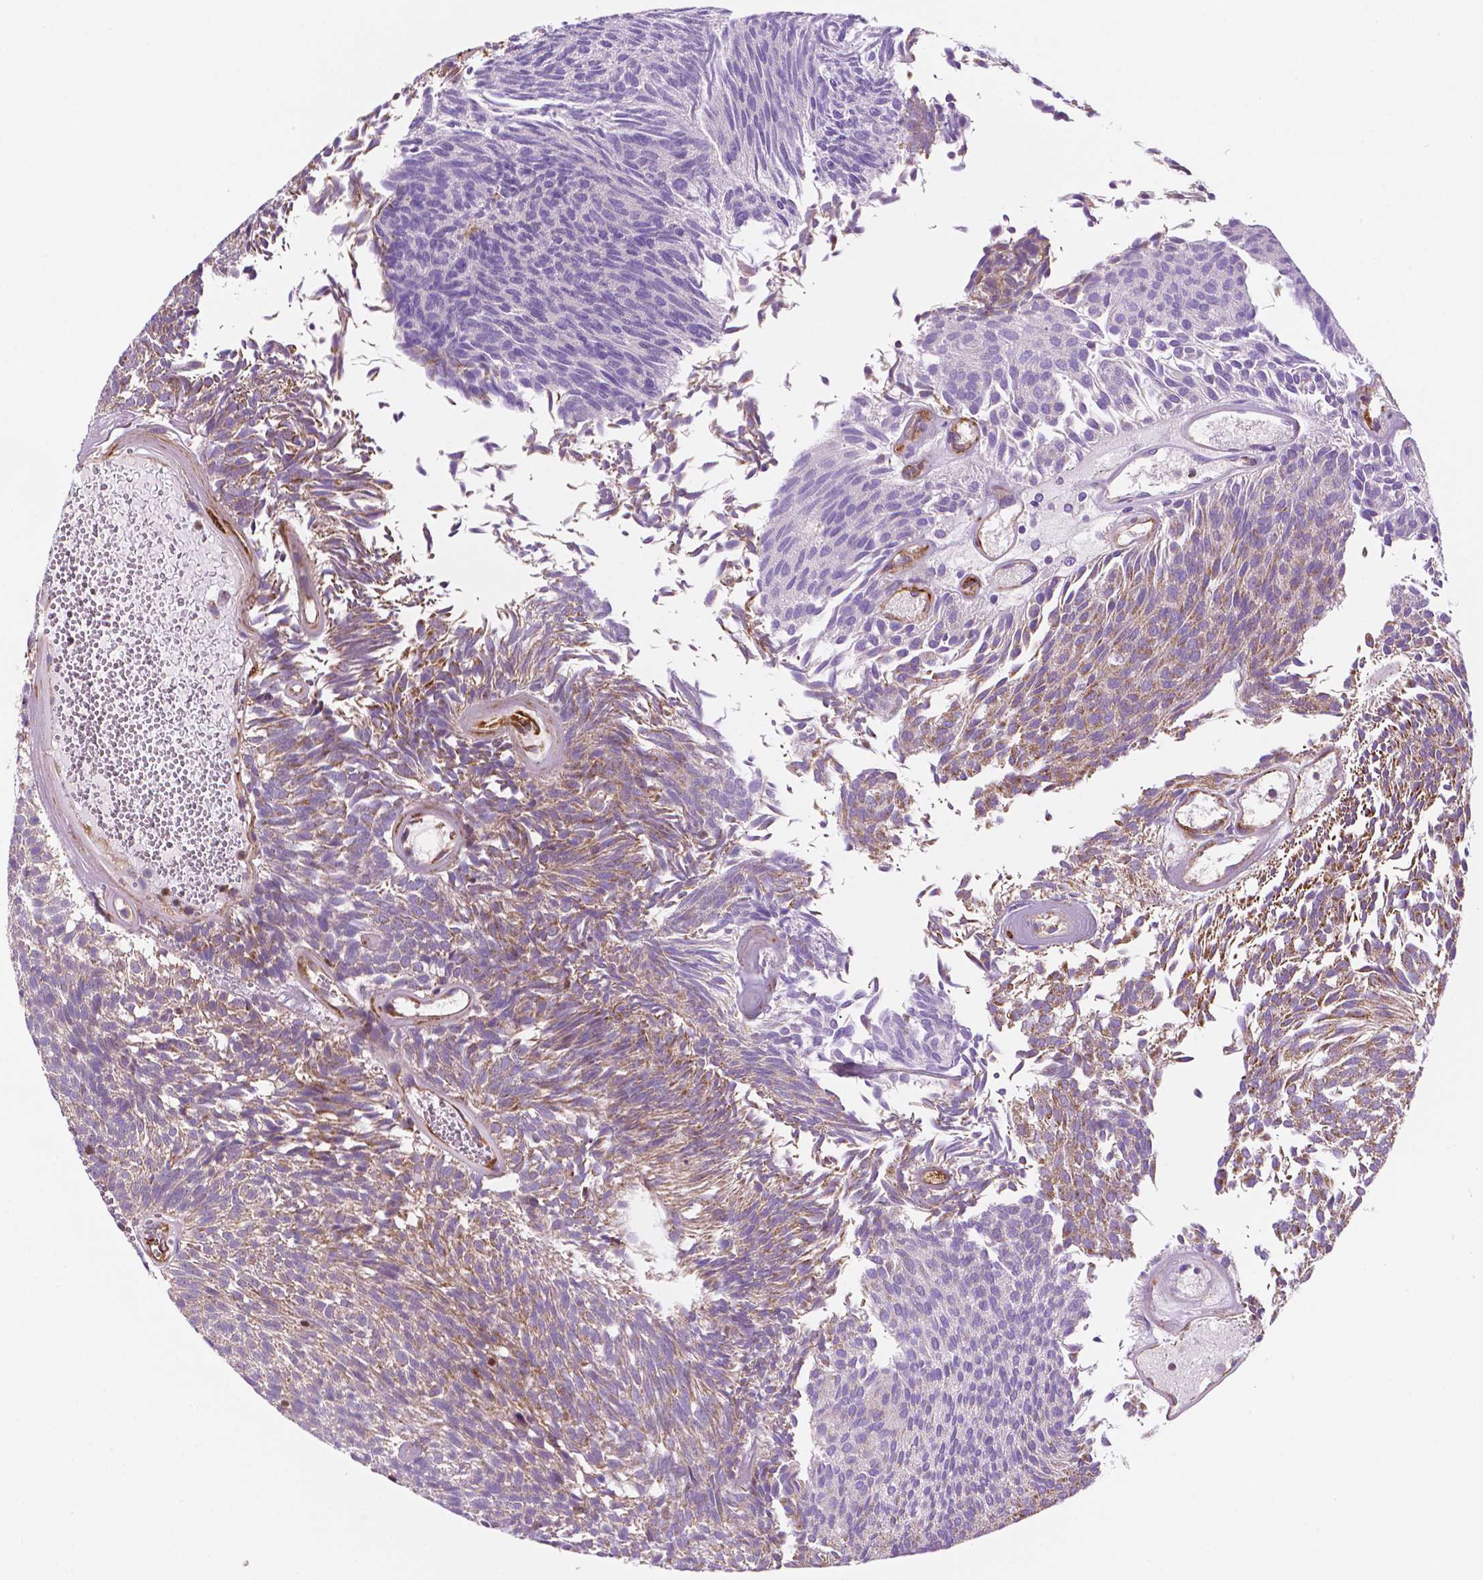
{"staining": {"intensity": "weak", "quantity": "25%-75%", "location": "cytoplasmic/membranous"}, "tissue": "urothelial cancer", "cell_type": "Tumor cells", "image_type": "cancer", "snomed": [{"axis": "morphology", "description": "Urothelial carcinoma, Low grade"}, {"axis": "topography", "description": "Urinary bladder"}], "caption": "Brown immunohistochemical staining in urothelial cancer displays weak cytoplasmic/membranous staining in about 25%-75% of tumor cells.", "gene": "GEMIN4", "patient": {"sex": "male", "age": 77}}